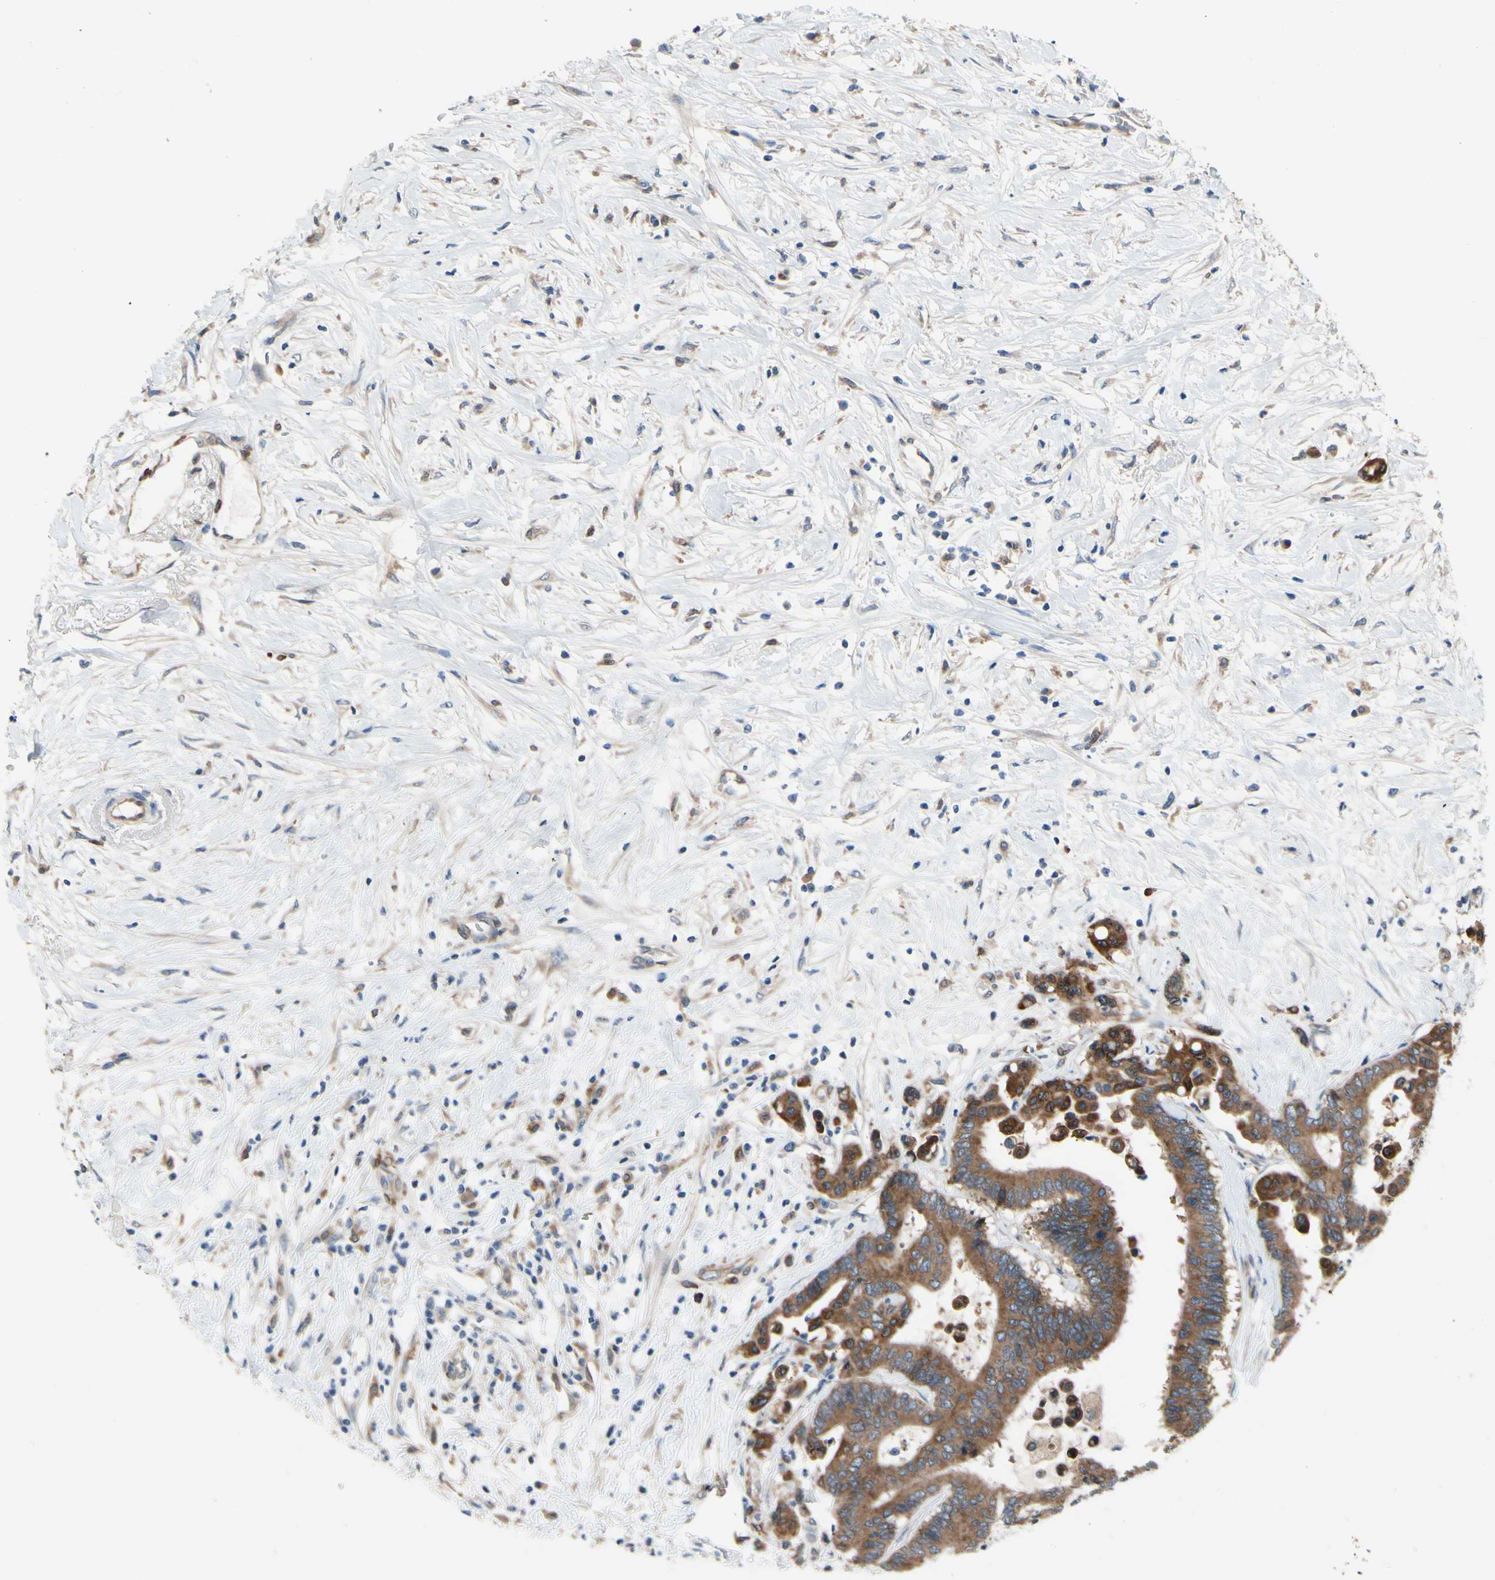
{"staining": {"intensity": "strong", "quantity": ">75%", "location": "cytoplasmic/membranous"}, "tissue": "colorectal cancer", "cell_type": "Tumor cells", "image_type": "cancer", "snomed": [{"axis": "morphology", "description": "Normal tissue, NOS"}, {"axis": "morphology", "description": "Adenocarcinoma, NOS"}, {"axis": "topography", "description": "Colon"}], "caption": "Protein staining reveals strong cytoplasmic/membranous staining in about >75% of tumor cells in colorectal cancer (adenocarcinoma). (IHC, brightfield microscopy, high magnification).", "gene": "PRXL2A", "patient": {"sex": "male", "age": 82}}